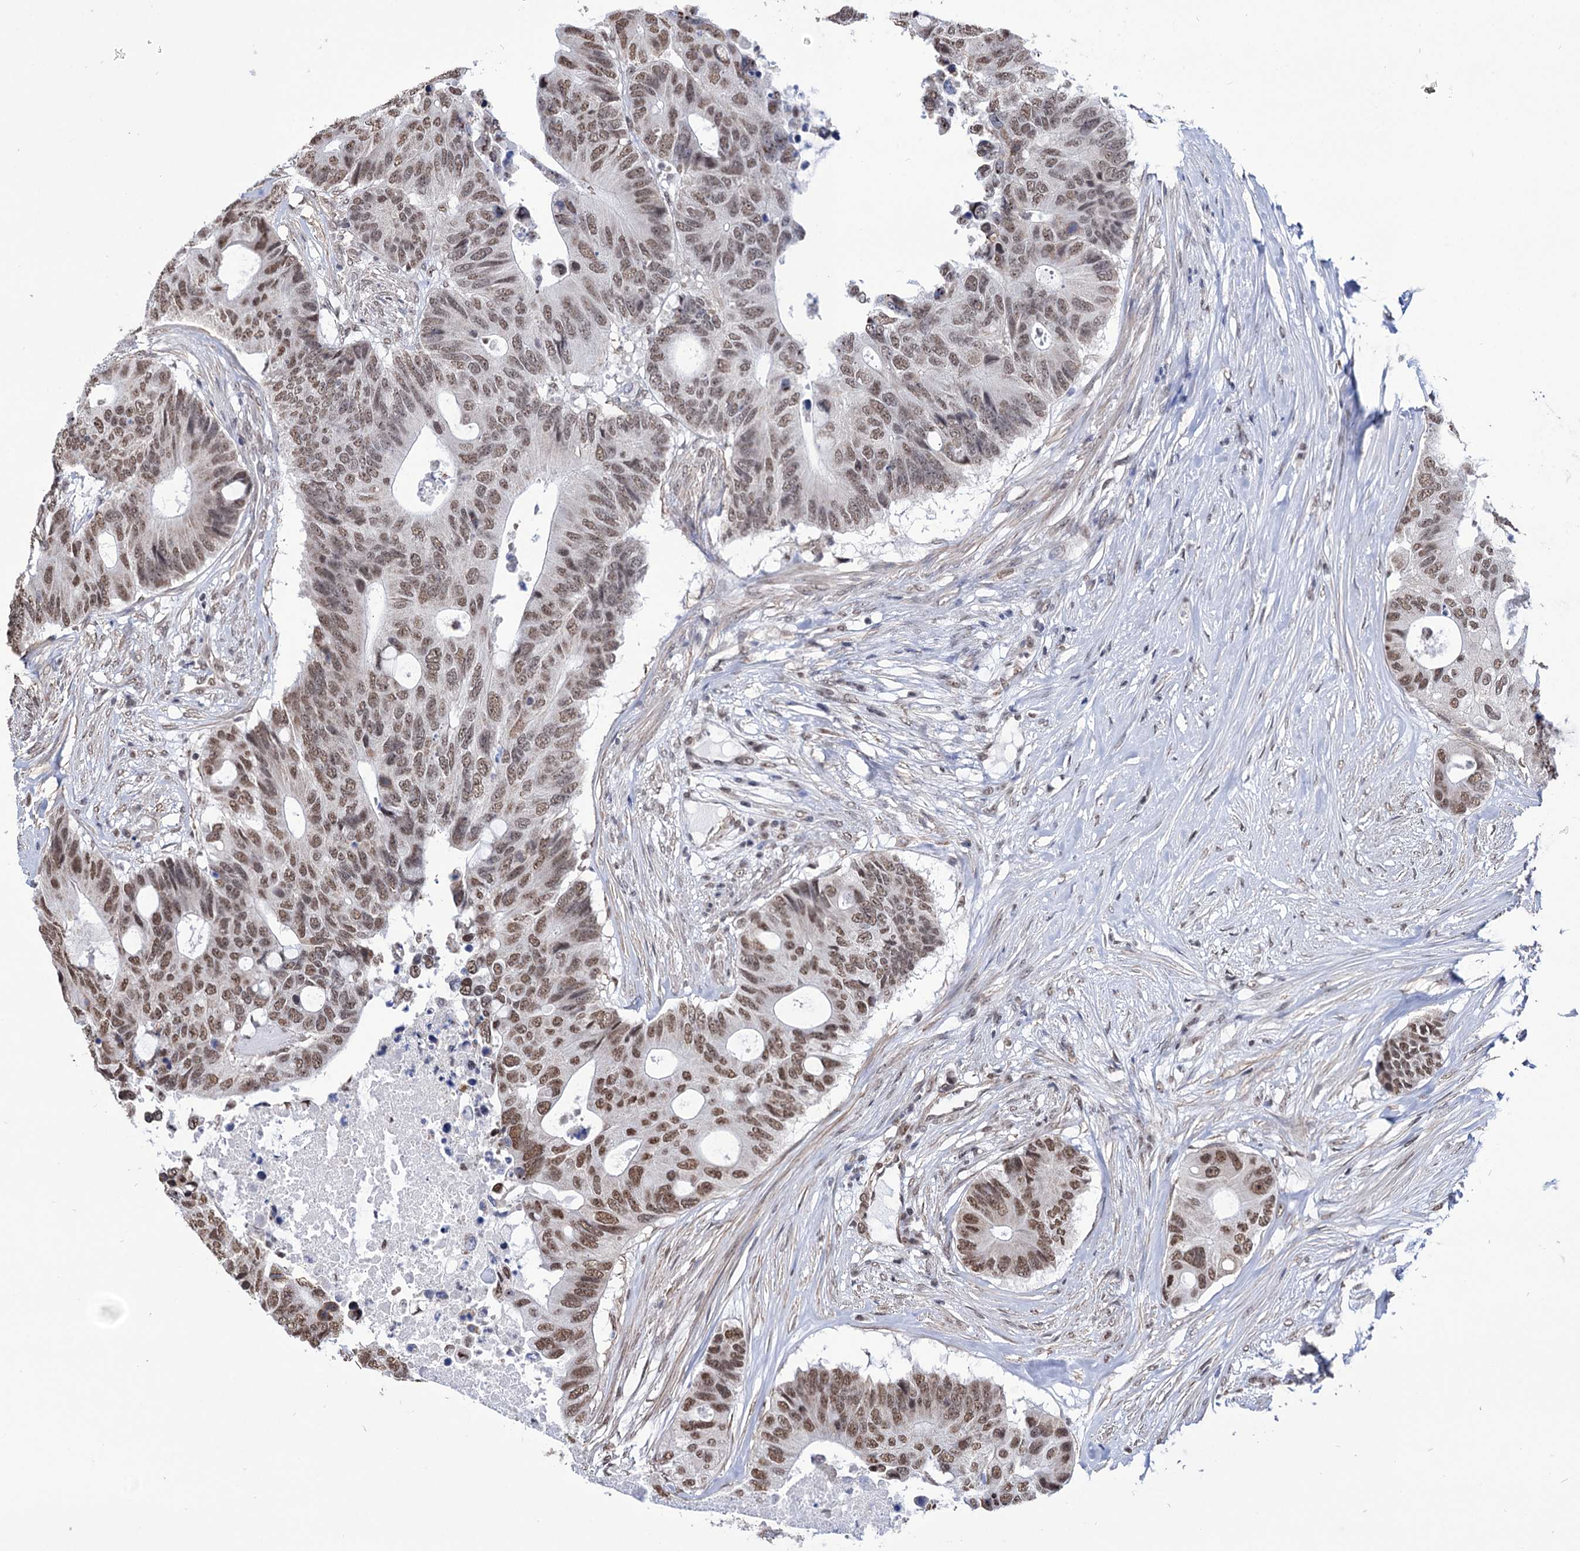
{"staining": {"intensity": "moderate", "quantity": ">75%", "location": "nuclear"}, "tissue": "colorectal cancer", "cell_type": "Tumor cells", "image_type": "cancer", "snomed": [{"axis": "morphology", "description": "Adenocarcinoma, NOS"}, {"axis": "topography", "description": "Colon"}], "caption": "IHC image of colorectal cancer stained for a protein (brown), which demonstrates medium levels of moderate nuclear expression in approximately >75% of tumor cells.", "gene": "ABHD10", "patient": {"sex": "male", "age": 71}}